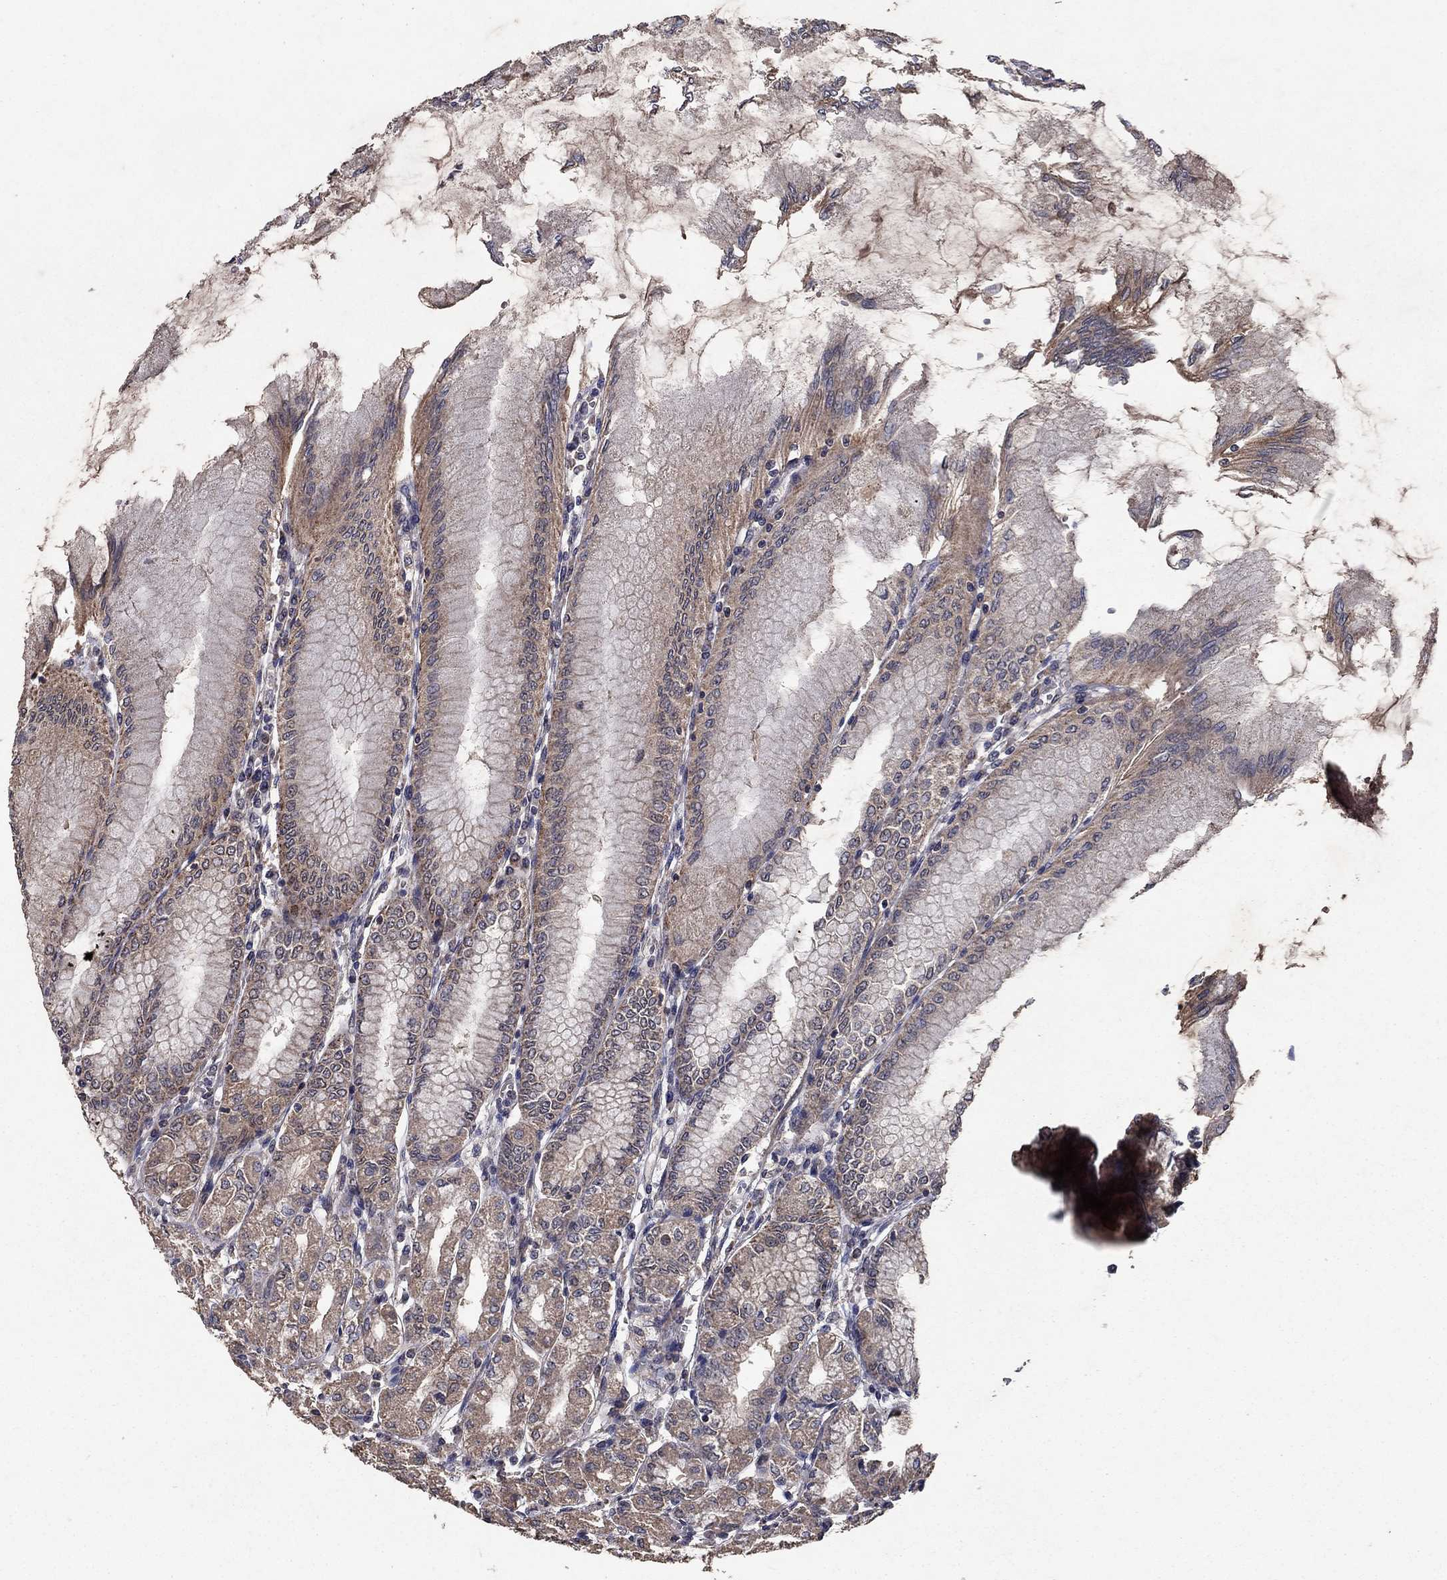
{"staining": {"intensity": "strong", "quantity": "25%-75%", "location": "cytoplasmic/membranous"}, "tissue": "stomach", "cell_type": "Glandular cells", "image_type": "normal", "snomed": [{"axis": "morphology", "description": "Normal tissue, NOS"}, {"axis": "topography", "description": "Skeletal muscle"}, {"axis": "topography", "description": "Stomach"}], "caption": "This photomicrograph demonstrates benign stomach stained with IHC to label a protein in brown. The cytoplasmic/membranous of glandular cells show strong positivity for the protein. Nuclei are counter-stained blue.", "gene": "DHRS1", "patient": {"sex": "female", "age": 57}}